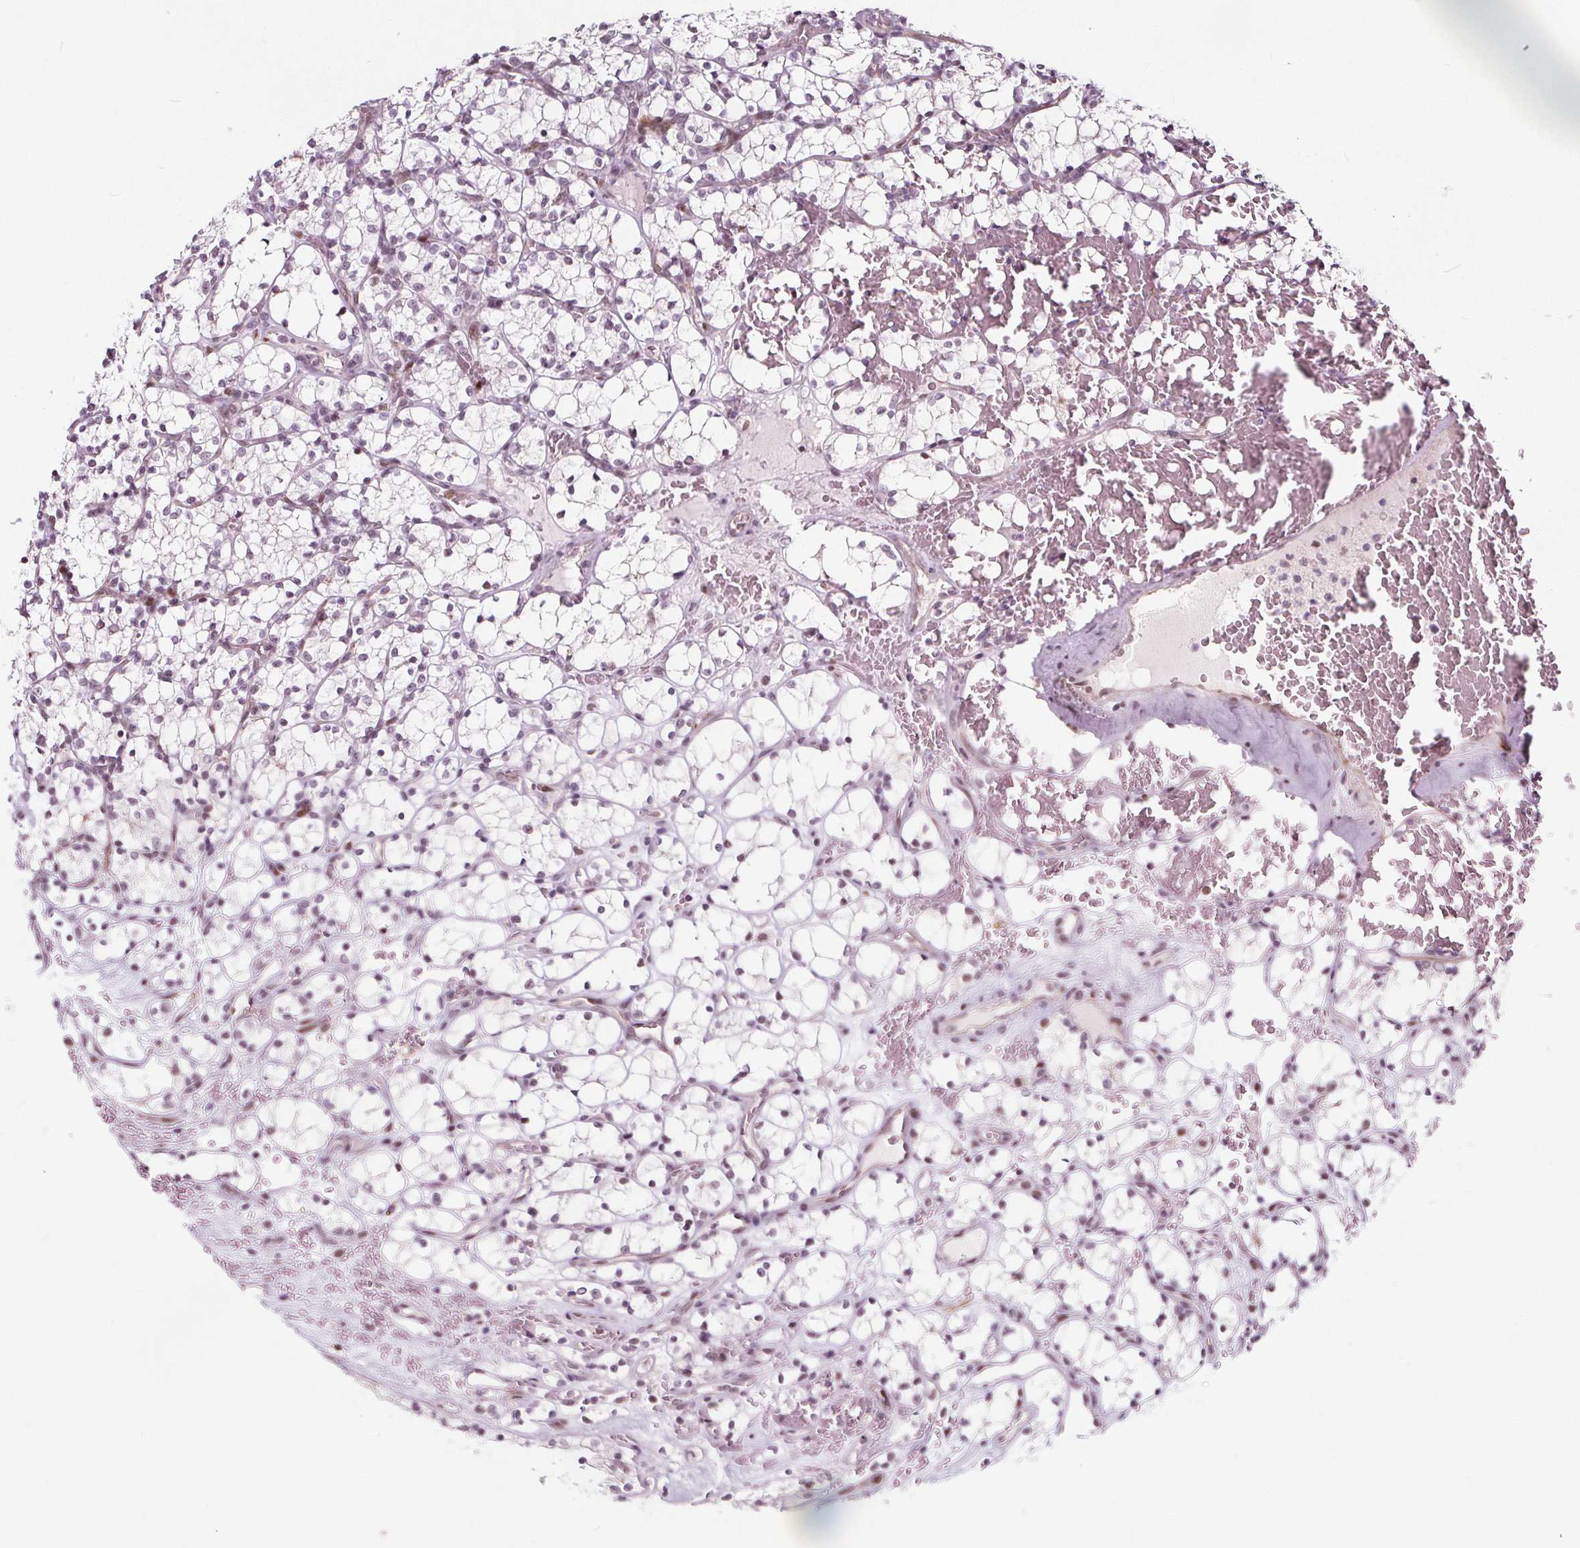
{"staining": {"intensity": "negative", "quantity": "none", "location": "none"}, "tissue": "renal cancer", "cell_type": "Tumor cells", "image_type": "cancer", "snomed": [{"axis": "morphology", "description": "Adenocarcinoma, NOS"}, {"axis": "topography", "description": "Kidney"}], "caption": "Renal adenocarcinoma was stained to show a protein in brown. There is no significant staining in tumor cells. (Immunohistochemistry, brightfield microscopy, high magnification).", "gene": "TAF6L", "patient": {"sex": "female", "age": 69}}